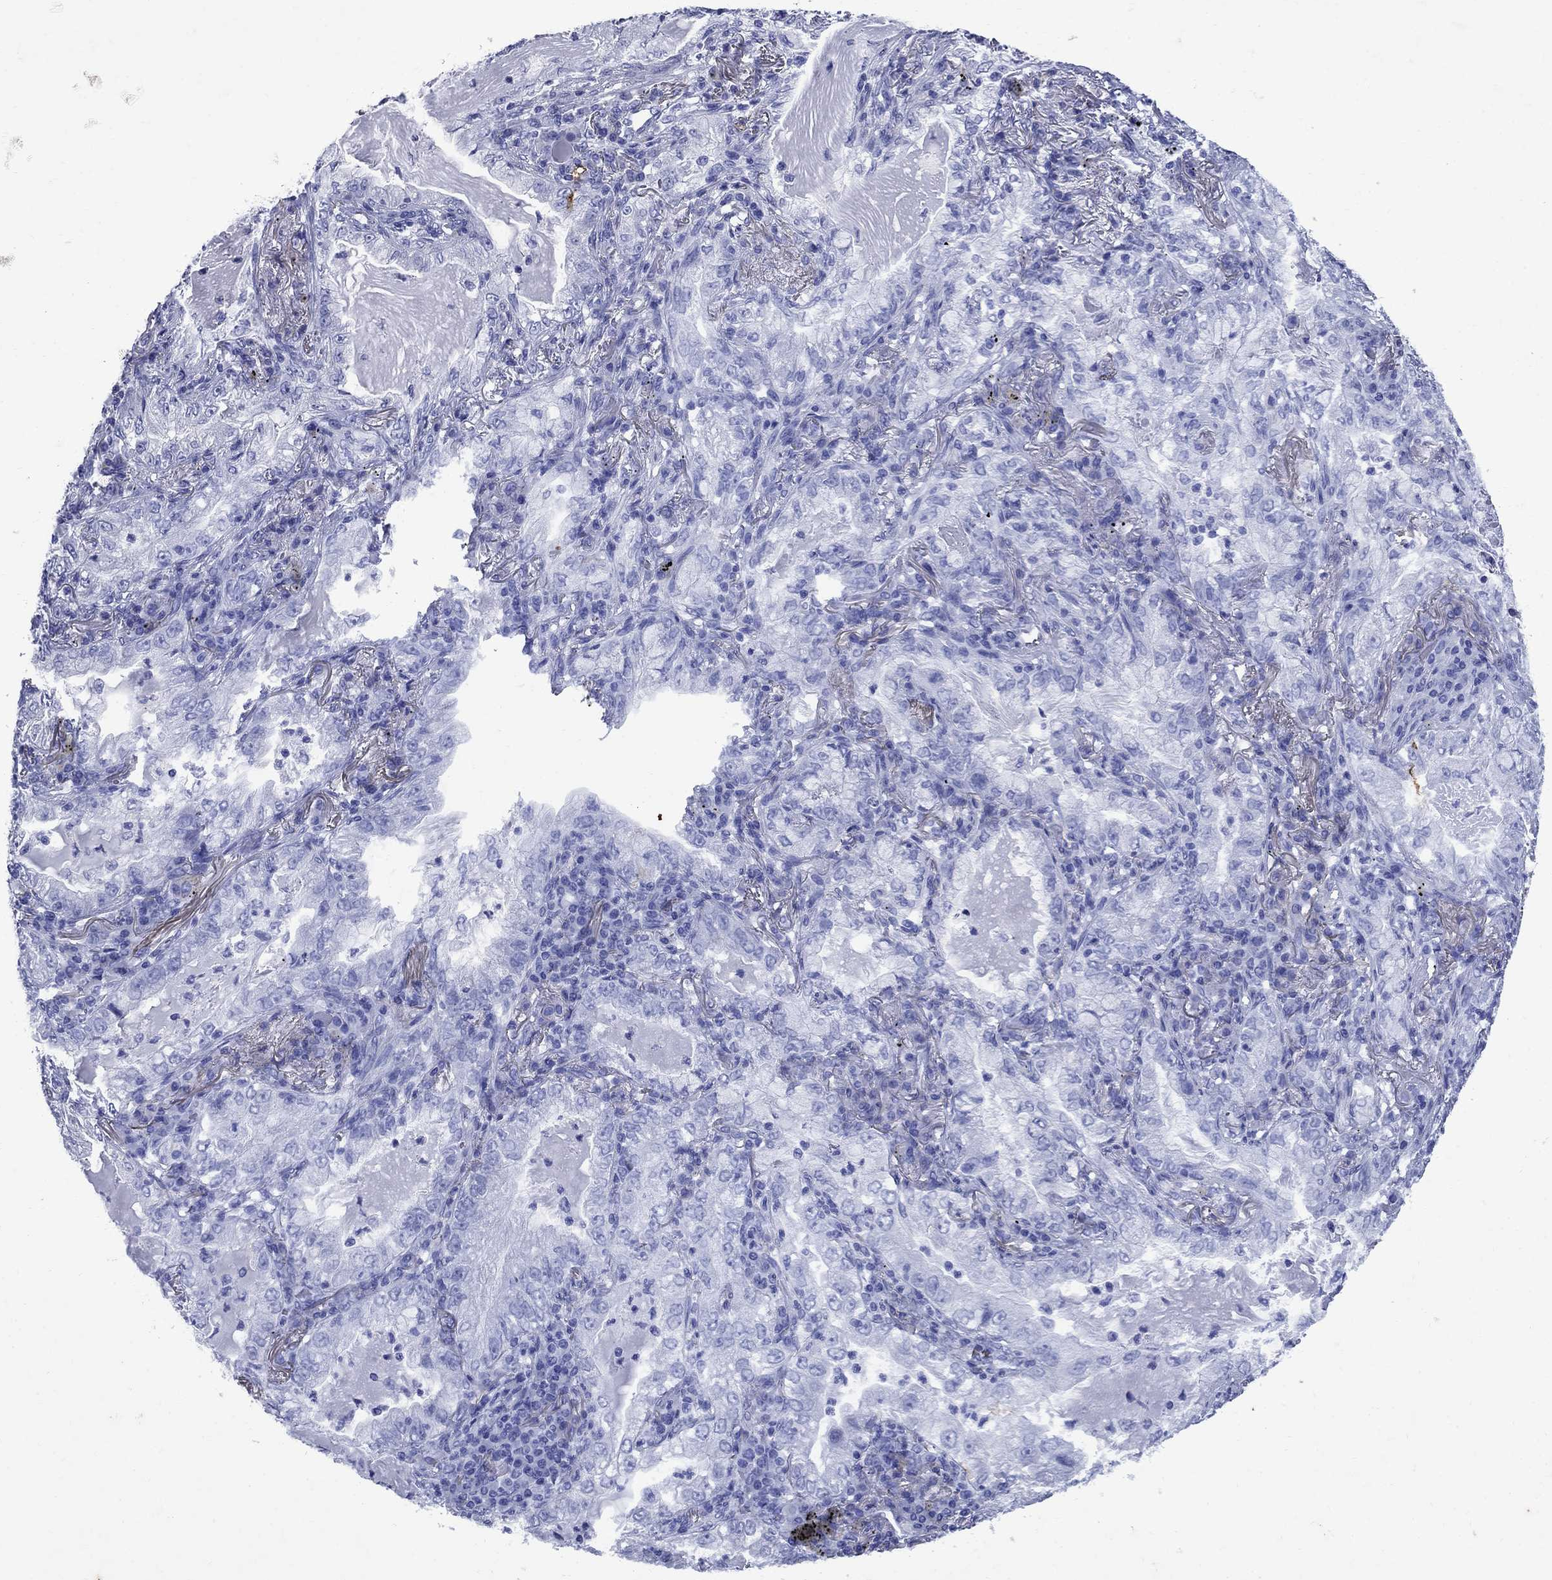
{"staining": {"intensity": "negative", "quantity": "none", "location": "none"}, "tissue": "lung cancer", "cell_type": "Tumor cells", "image_type": "cancer", "snomed": [{"axis": "morphology", "description": "Adenocarcinoma, NOS"}, {"axis": "topography", "description": "Lung"}], "caption": "Immunohistochemistry photomicrograph of neoplastic tissue: lung cancer stained with DAB reveals no significant protein positivity in tumor cells.", "gene": "CD1A", "patient": {"sex": "female", "age": 73}}